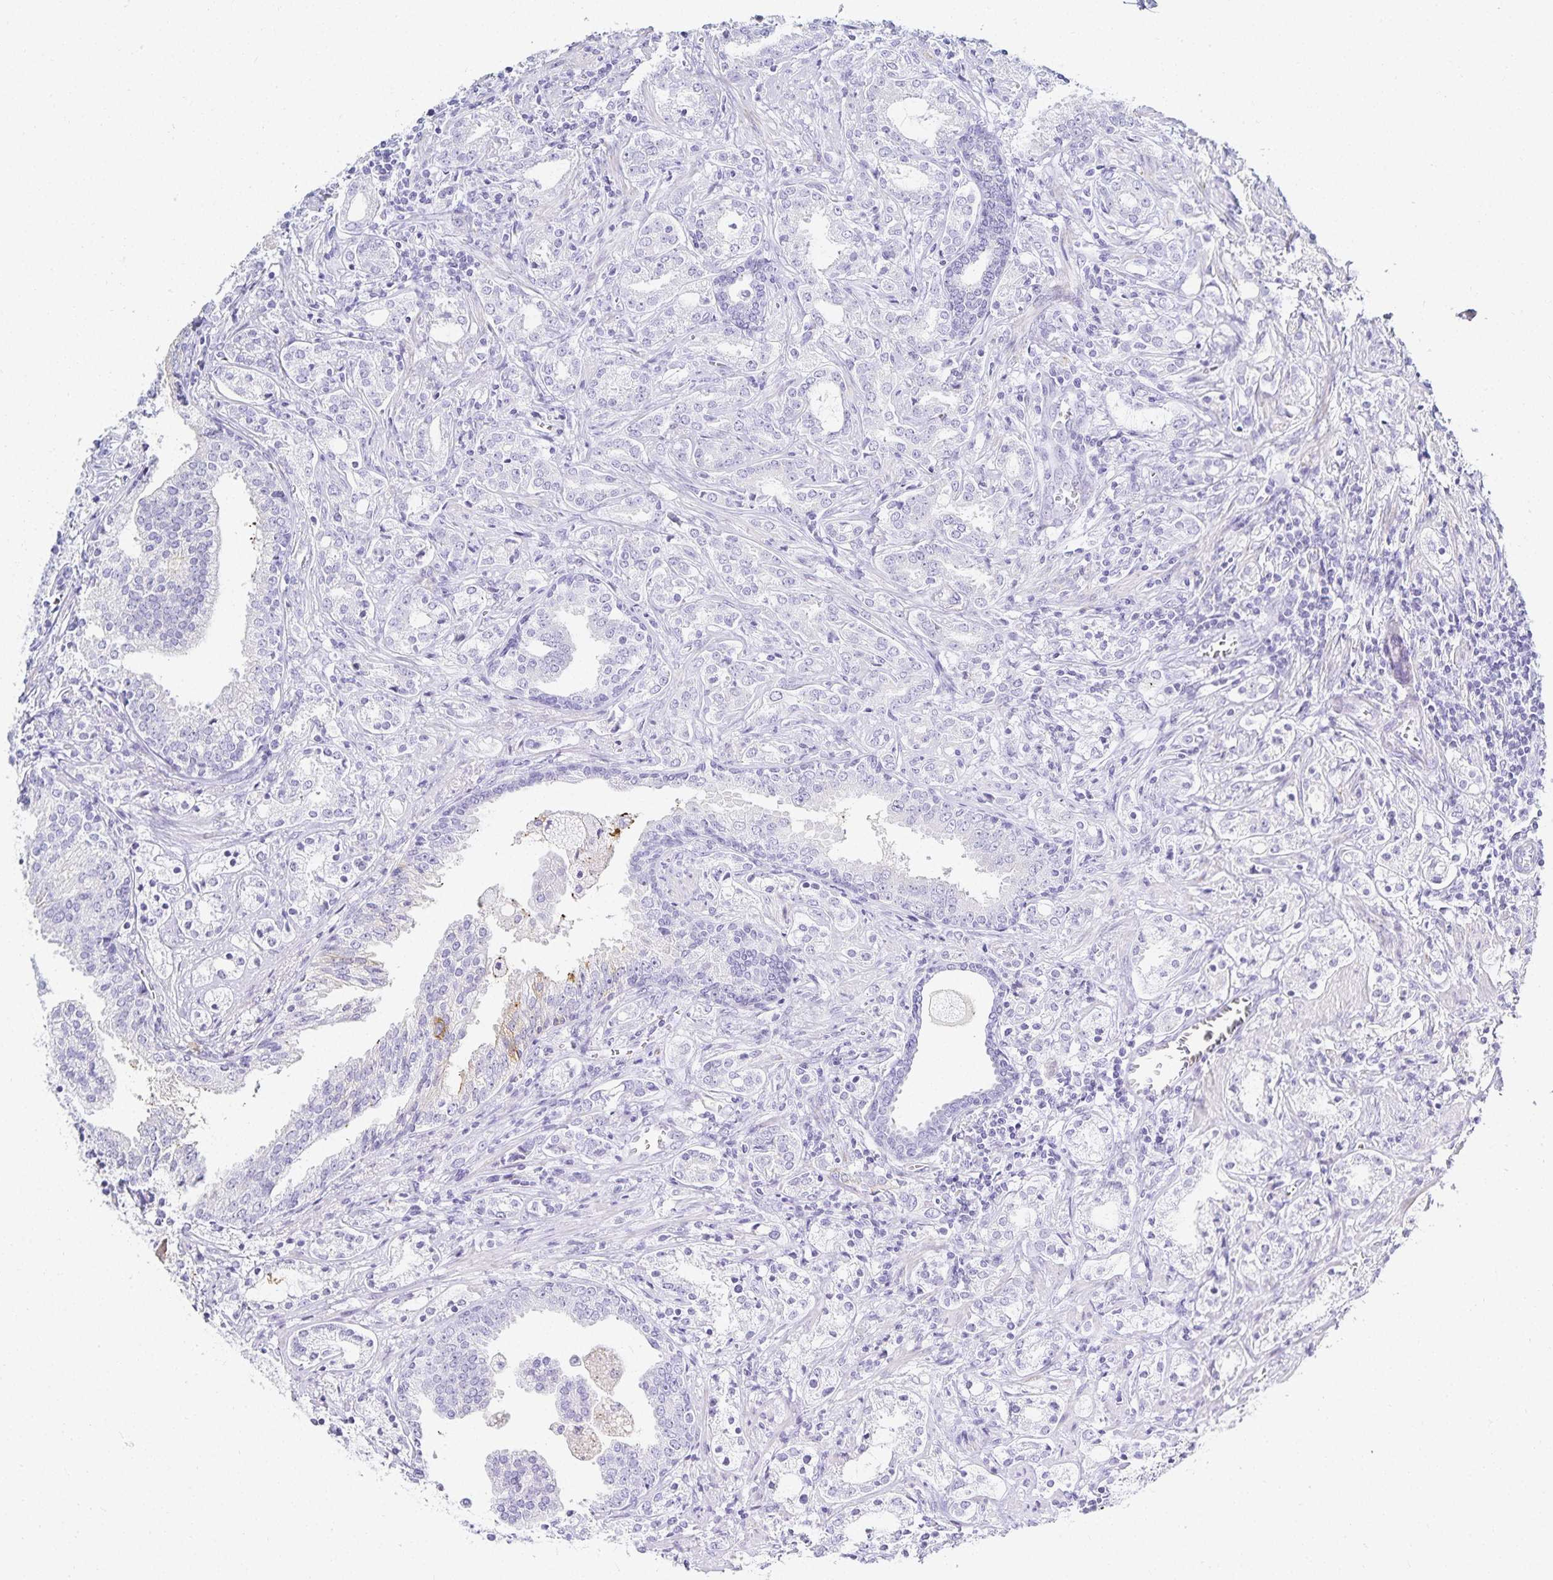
{"staining": {"intensity": "negative", "quantity": "none", "location": "none"}, "tissue": "prostate cancer", "cell_type": "Tumor cells", "image_type": "cancer", "snomed": [{"axis": "morphology", "description": "Adenocarcinoma, Medium grade"}, {"axis": "topography", "description": "Prostate"}], "caption": "This is an immunohistochemistry micrograph of human prostate cancer (medium-grade adenocarcinoma). There is no positivity in tumor cells.", "gene": "GP2", "patient": {"sex": "male", "age": 57}}